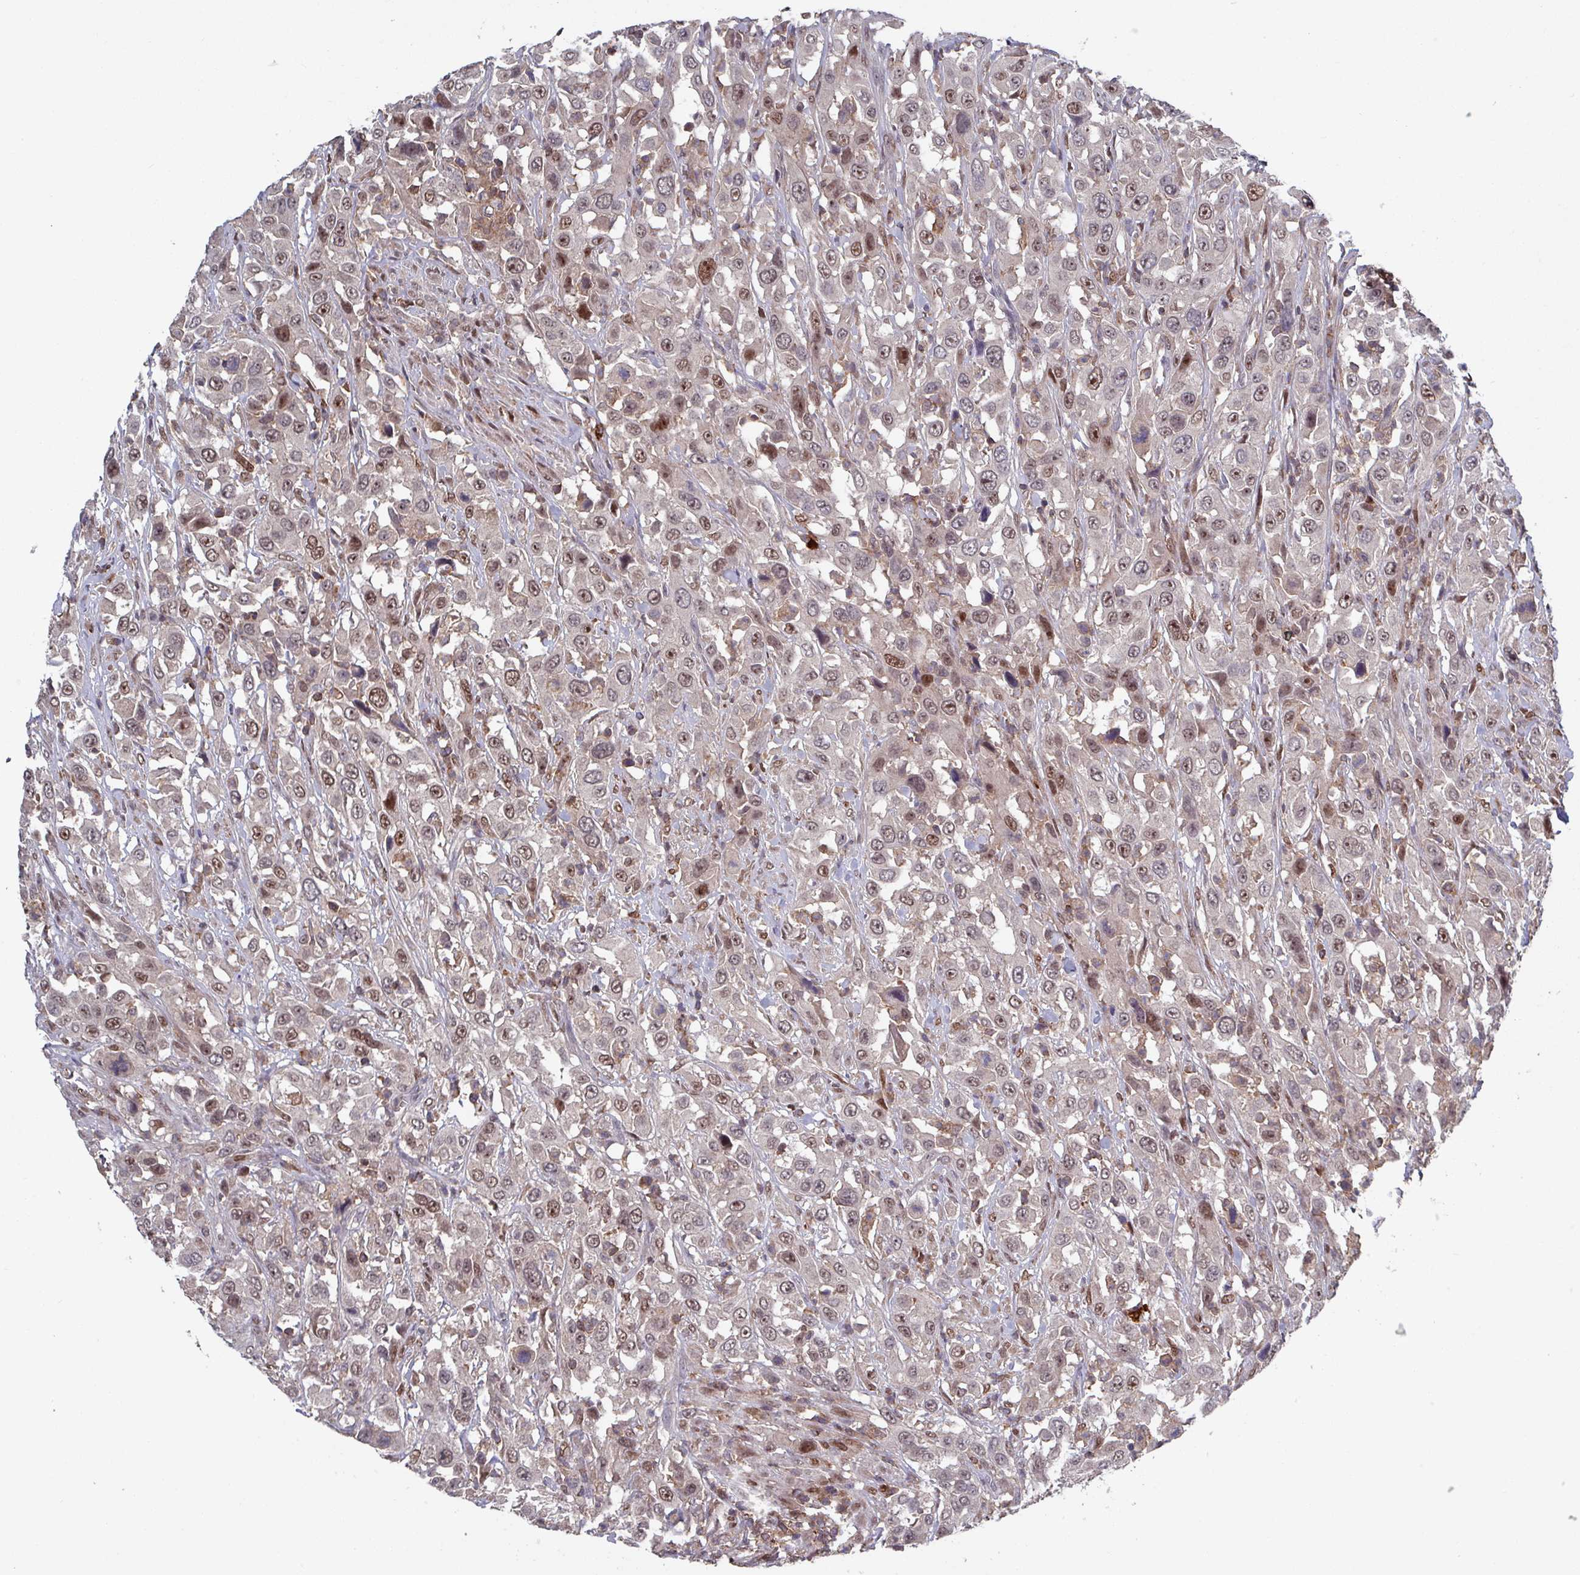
{"staining": {"intensity": "moderate", "quantity": ">75%", "location": "nuclear"}, "tissue": "urothelial cancer", "cell_type": "Tumor cells", "image_type": "cancer", "snomed": [{"axis": "morphology", "description": "Urothelial carcinoma, High grade"}, {"axis": "topography", "description": "Urinary bladder"}], "caption": "Protein staining of urothelial cancer tissue demonstrates moderate nuclear staining in about >75% of tumor cells. (brown staining indicates protein expression, while blue staining denotes nuclei).", "gene": "PRRX1", "patient": {"sex": "male", "age": 61}}